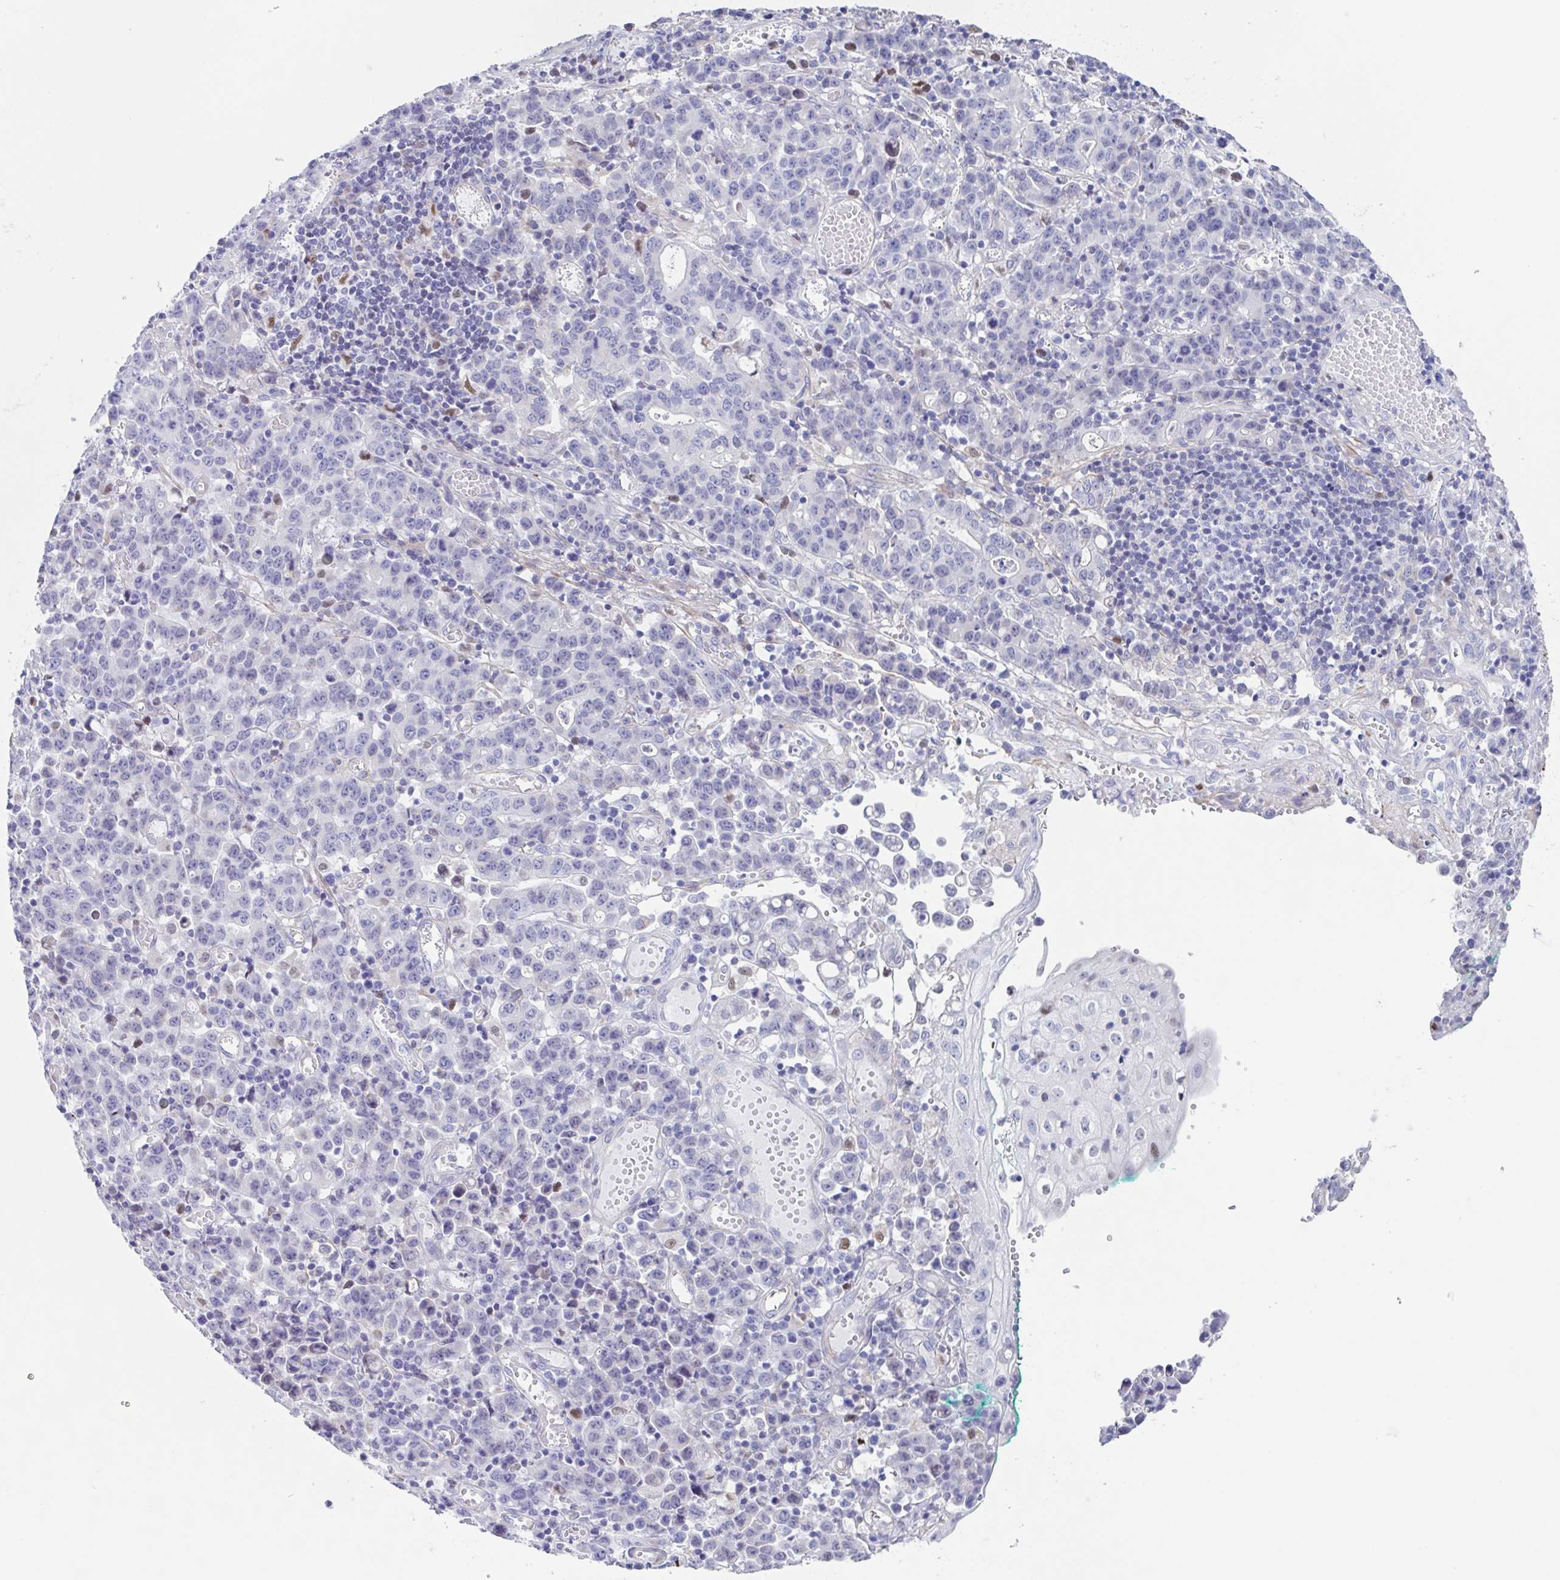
{"staining": {"intensity": "negative", "quantity": "none", "location": "none"}, "tissue": "stomach cancer", "cell_type": "Tumor cells", "image_type": "cancer", "snomed": [{"axis": "morphology", "description": "Adenocarcinoma, NOS"}, {"axis": "topography", "description": "Stomach, upper"}], "caption": "An immunohistochemistry (IHC) micrograph of stomach cancer is shown. There is no staining in tumor cells of stomach cancer.", "gene": "PBOV1", "patient": {"sex": "male", "age": 69}}